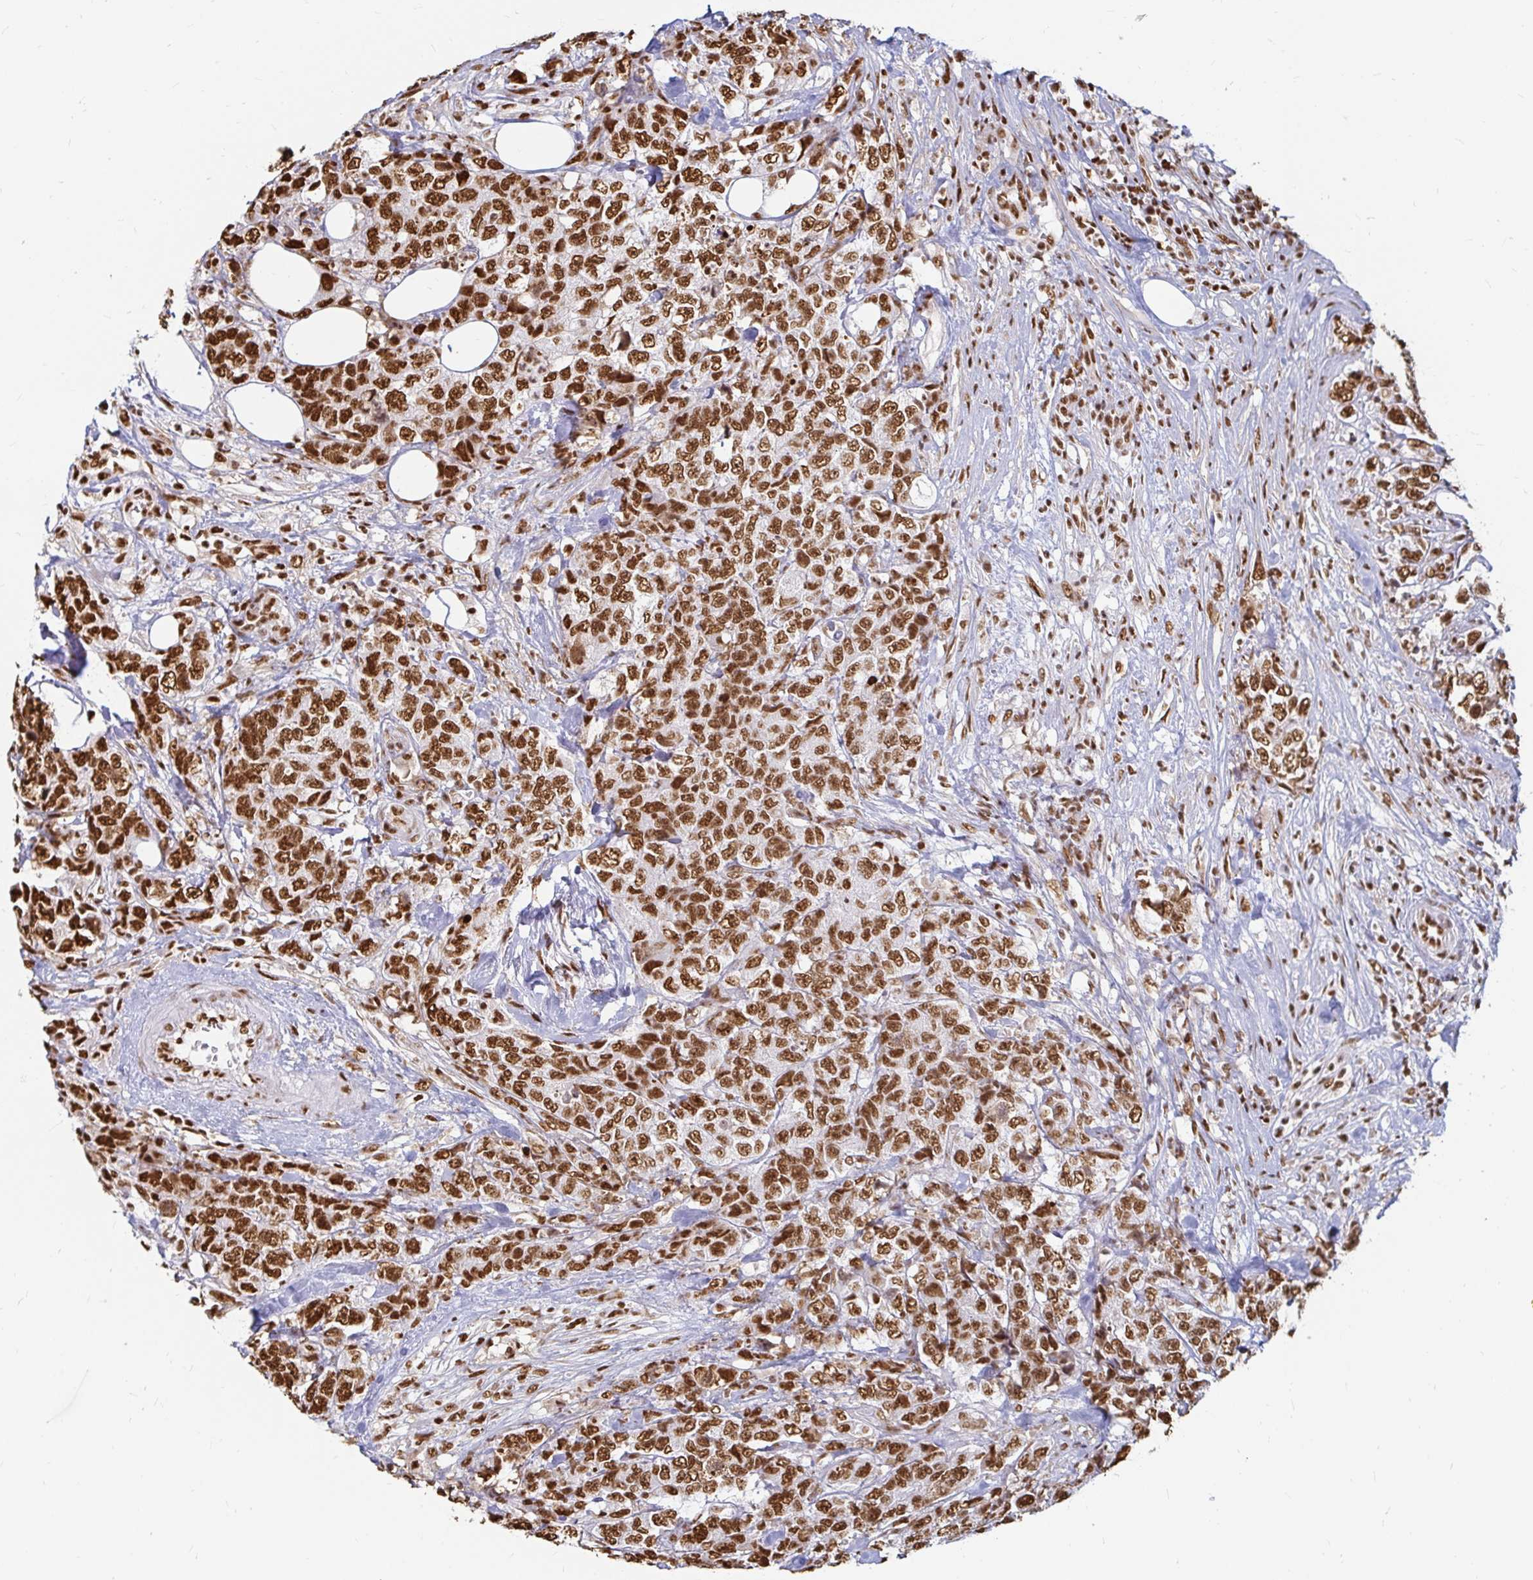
{"staining": {"intensity": "strong", "quantity": ">75%", "location": "nuclear"}, "tissue": "urothelial cancer", "cell_type": "Tumor cells", "image_type": "cancer", "snomed": [{"axis": "morphology", "description": "Urothelial carcinoma, High grade"}, {"axis": "topography", "description": "Urinary bladder"}], "caption": "A brown stain highlights strong nuclear expression of a protein in high-grade urothelial carcinoma tumor cells.", "gene": "HNRNPU", "patient": {"sex": "female", "age": 78}}